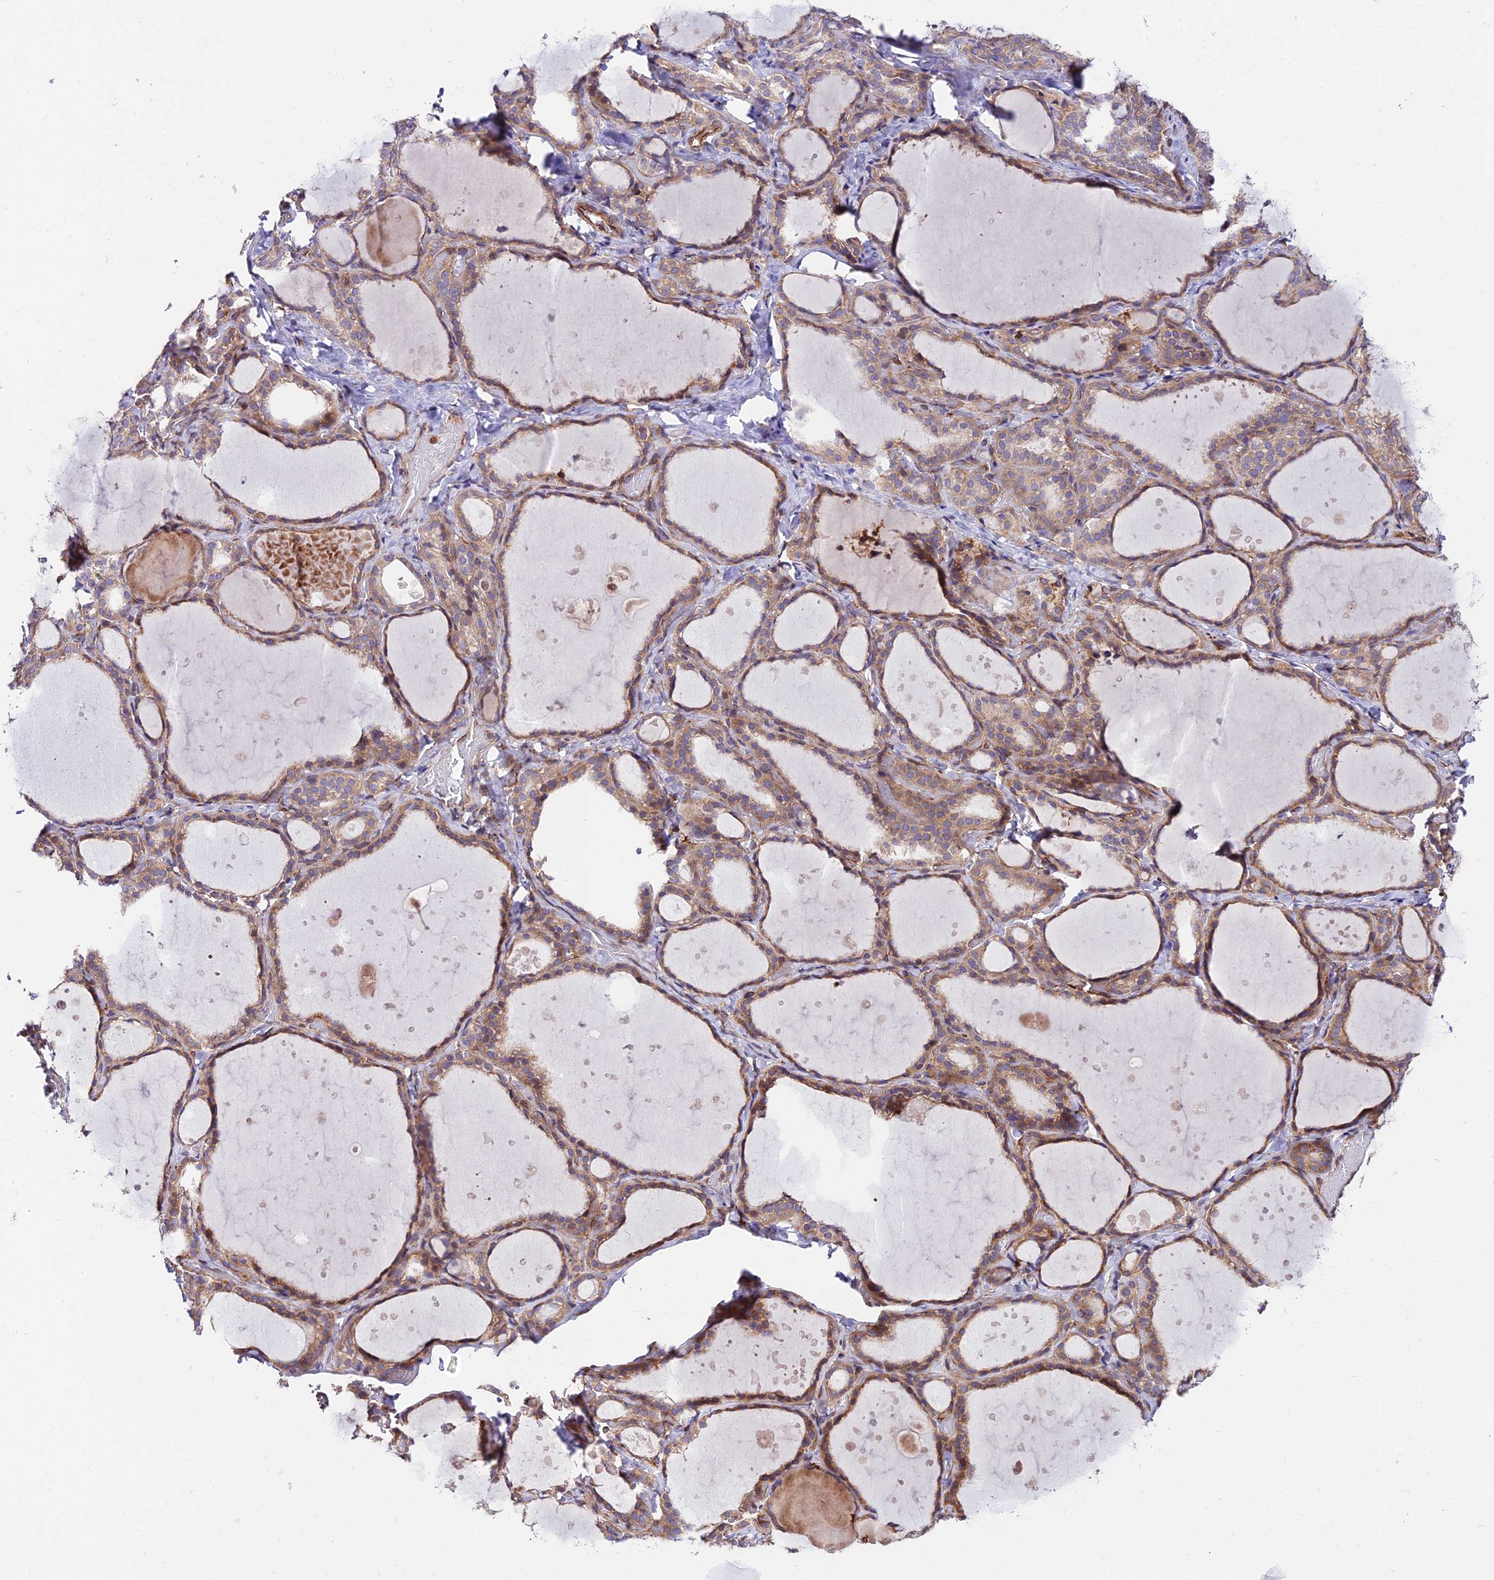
{"staining": {"intensity": "weak", "quantity": ">75%", "location": "cytoplasmic/membranous"}, "tissue": "thyroid gland", "cell_type": "Glandular cells", "image_type": "normal", "snomed": [{"axis": "morphology", "description": "Normal tissue, NOS"}, {"axis": "topography", "description": "Thyroid gland"}], "caption": "Weak cytoplasmic/membranous expression for a protein is seen in about >75% of glandular cells of benign thyroid gland using immunohistochemistry (IHC).", "gene": "EXOC3L4", "patient": {"sex": "female", "age": 44}}